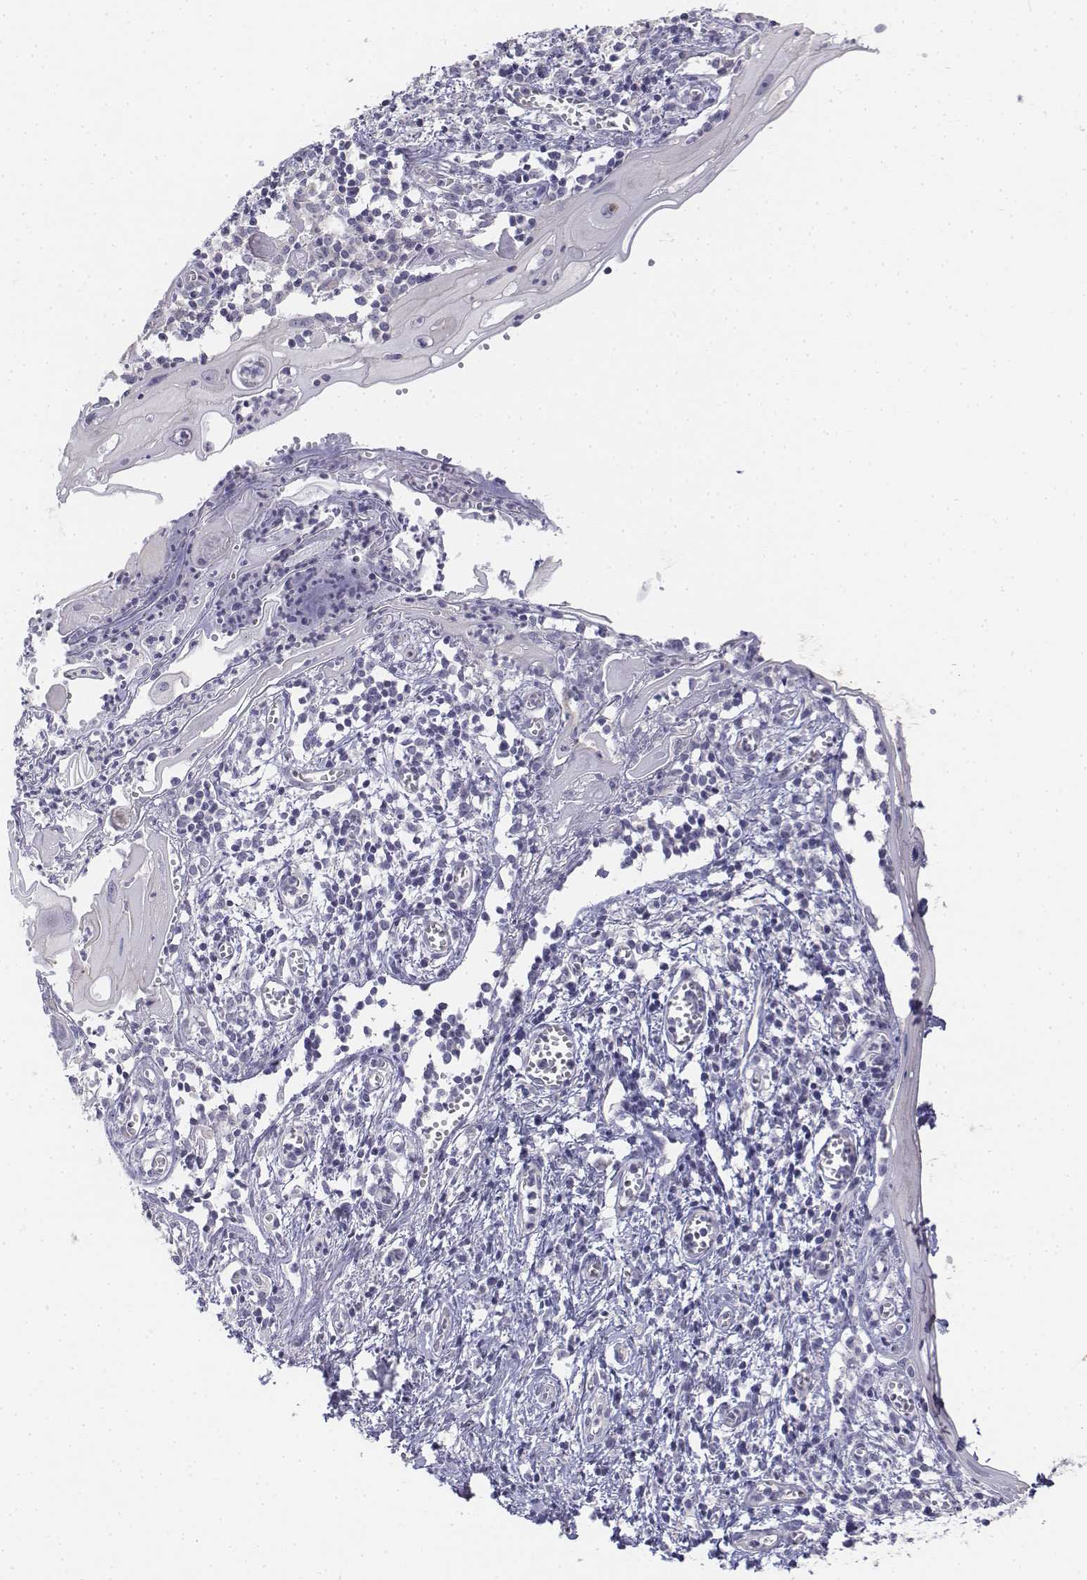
{"staining": {"intensity": "negative", "quantity": "none", "location": "none"}, "tissue": "cervical cancer", "cell_type": "Tumor cells", "image_type": "cancer", "snomed": [{"axis": "morphology", "description": "Squamous cell carcinoma, NOS"}, {"axis": "topography", "description": "Cervix"}], "caption": "Immunohistochemistry histopathology image of neoplastic tissue: cervical squamous cell carcinoma stained with DAB displays no significant protein positivity in tumor cells. (DAB IHC, high magnification).", "gene": "LGSN", "patient": {"sex": "female", "age": 30}}